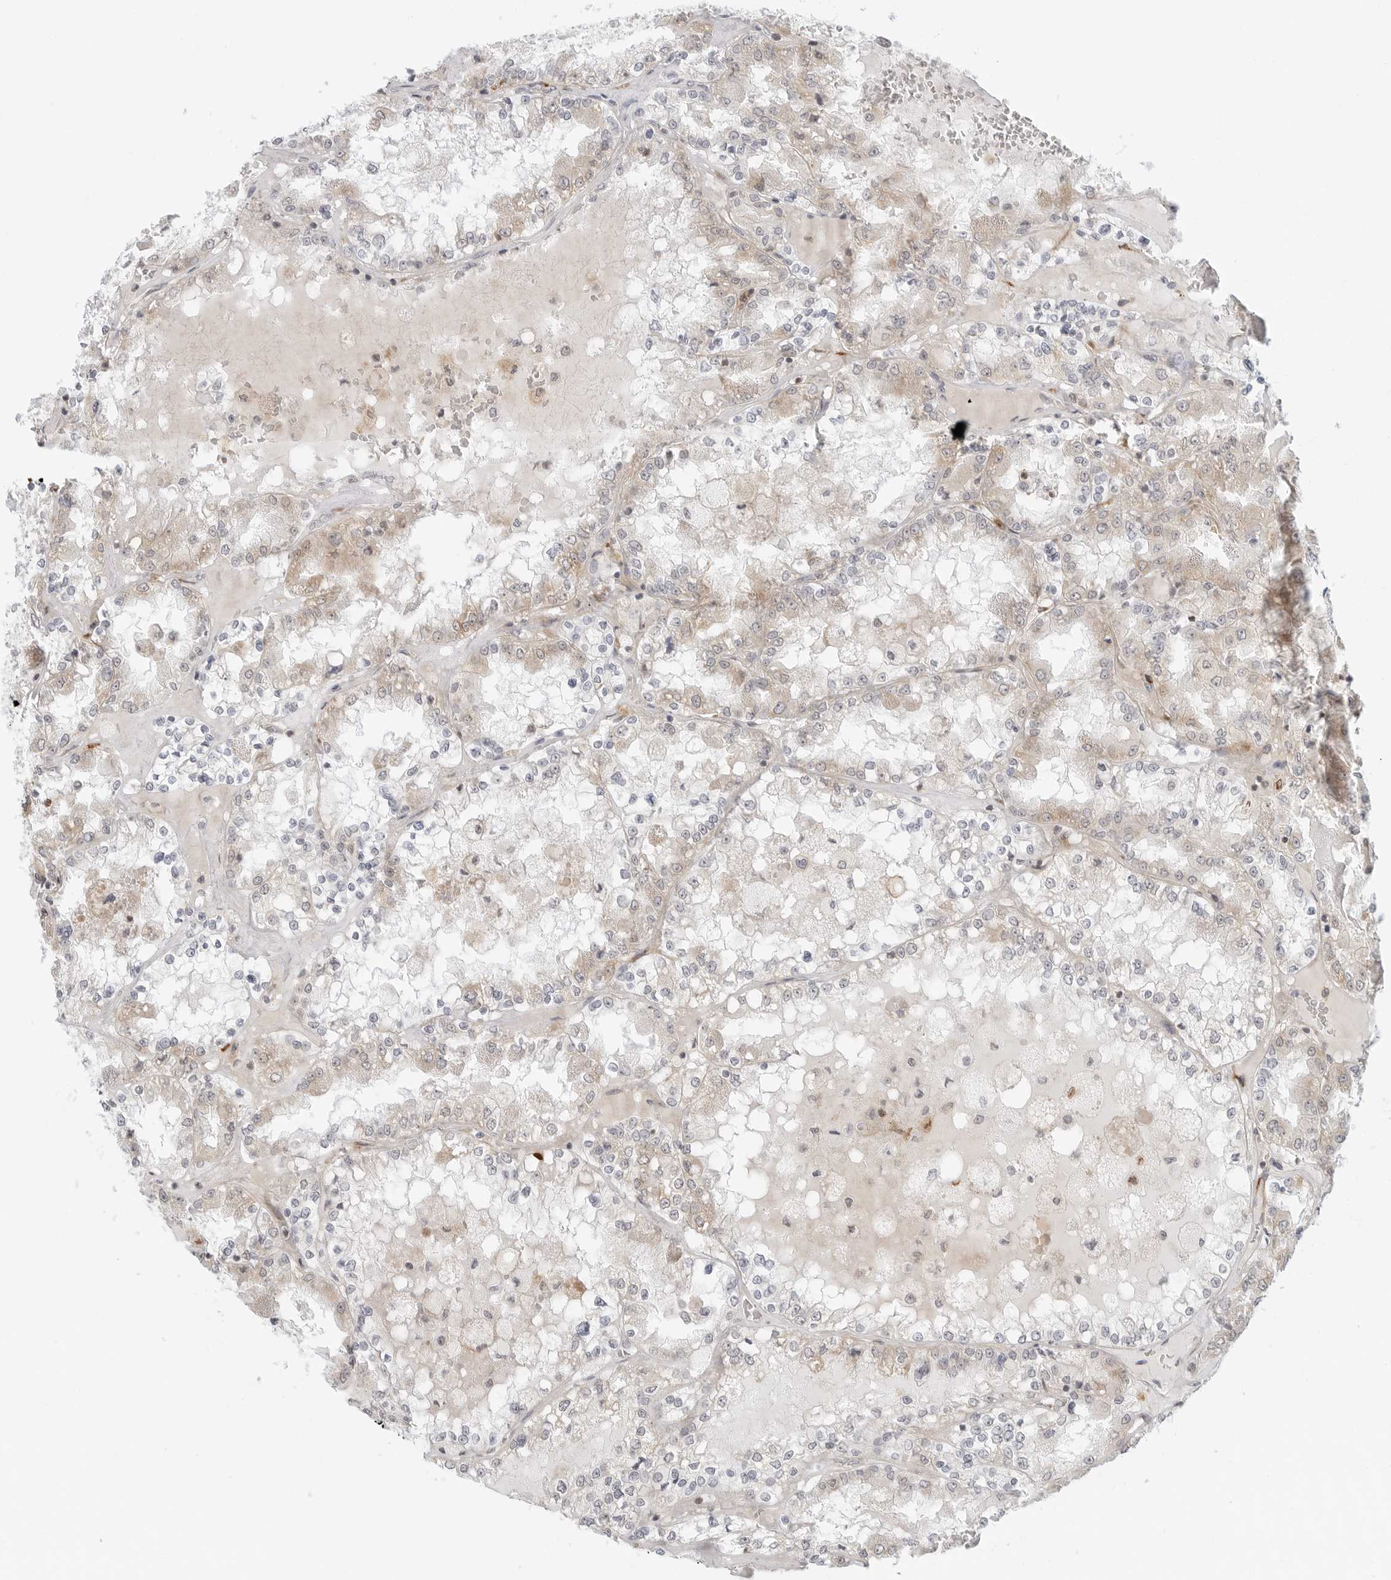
{"staining": {"intensity": "weak", "quantity": "25%-75%", "location": "cytoplasmic/membranous"}, "tissue": "renal cancer", "cell_type": "Tumor cells", "image_type": "cancer", "snomed": [{"axis": "morphology", "description": "Adenocarcinoma, NOS"}, {"axis": "topography", "description": "Kidney"}], "caption": "Protein staining of adenocarcinoma (renal) tissue reveals weak cytoplasmic/membranous expression in about 25%-75% of tumor cells.", "gene": "C1QTNF1", "patient": {"sex": "female", "age": 56}}